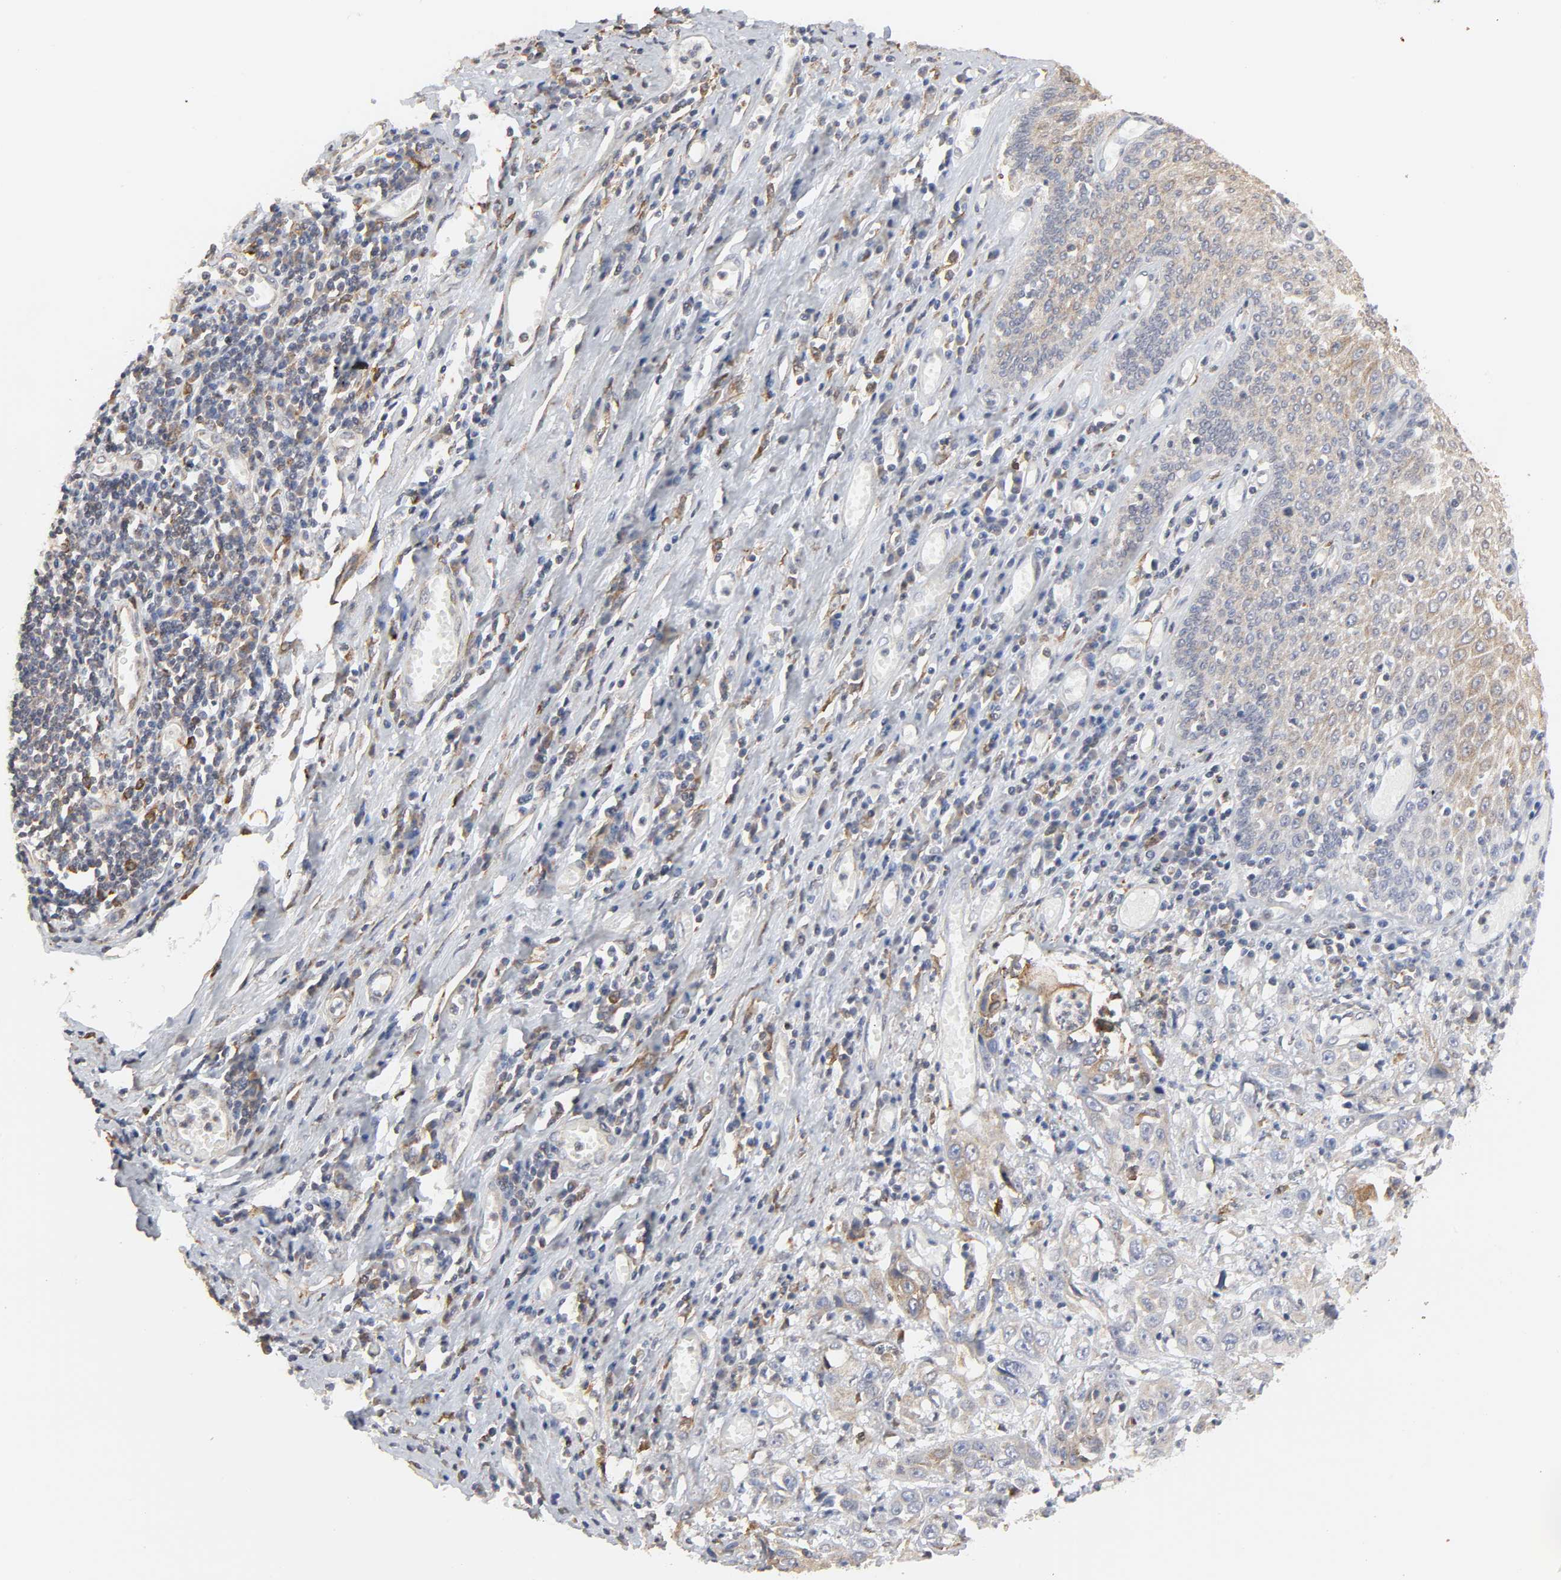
{"staining": {"intensity": "moderate", "quantity": "25%-75%", "location": "cytoplasmic/membranous"}, "tissue": "esophagus", "cell_type": "Squamous epithelial cells", "image_type": "normal", "snomed": [{"axis": "morphology", "description": "Normal tissue, NOS"}, {"axis": "topography", "description": "Esophagus"}], "caption": "Immunohistochemistry (IHC) (DAB) staining of benign human esophagus demonstrates moderate cytoplasmic/membranous protein expression in about 25%-75% of squamous epithelial cells.", "gene": "POR", "patient": {"sex": "male", "age": 65}}